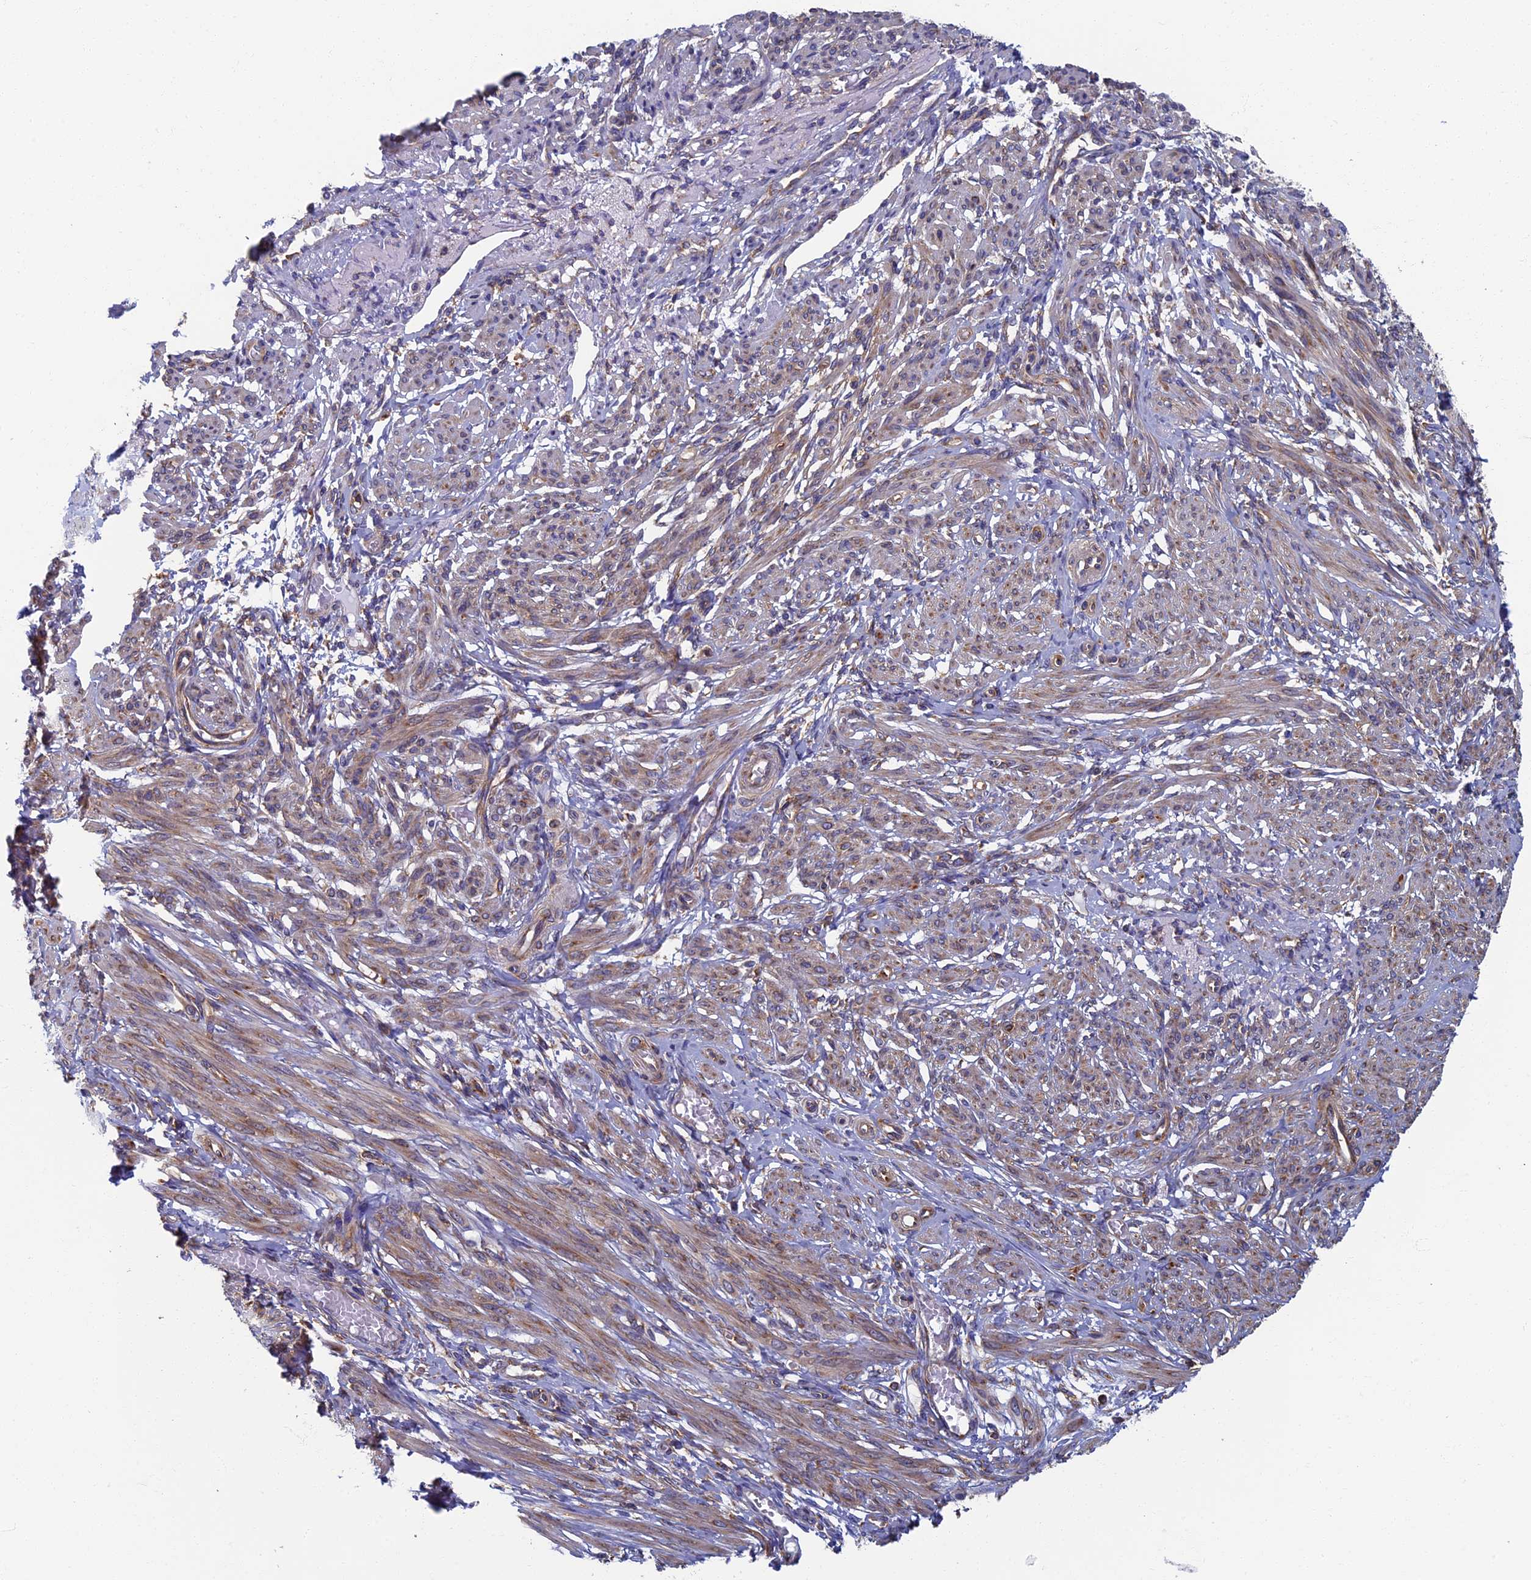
{"staining": {"intensity": "weak", "quantity": "25%-75%", "location": "cytoplasmic/membranous"}, "tissue": "smooth muscle", "cell_type": "Smooth muscle cells", "image_type": "normal", "snomed": [{"axis": "morphology", "description": "Normal tissue, NOS"}, {"axis": "topography", "description": "Smooth muscle"}], "caption": "Immunohistochemistry staining of normal smooth muscle, which demonstrates low levels of weak cytoplasmic/membranous expression in about 25%-75% of smooth muscle cells indicating weak cytoplasmic/membranous protein expression. The staining was performed using DAB (brown) for protein detection and nuclei were counterstained in hematoxylin (blue).", "gene": "YBX1", "patient": {"sex": "female", "age": 39}}